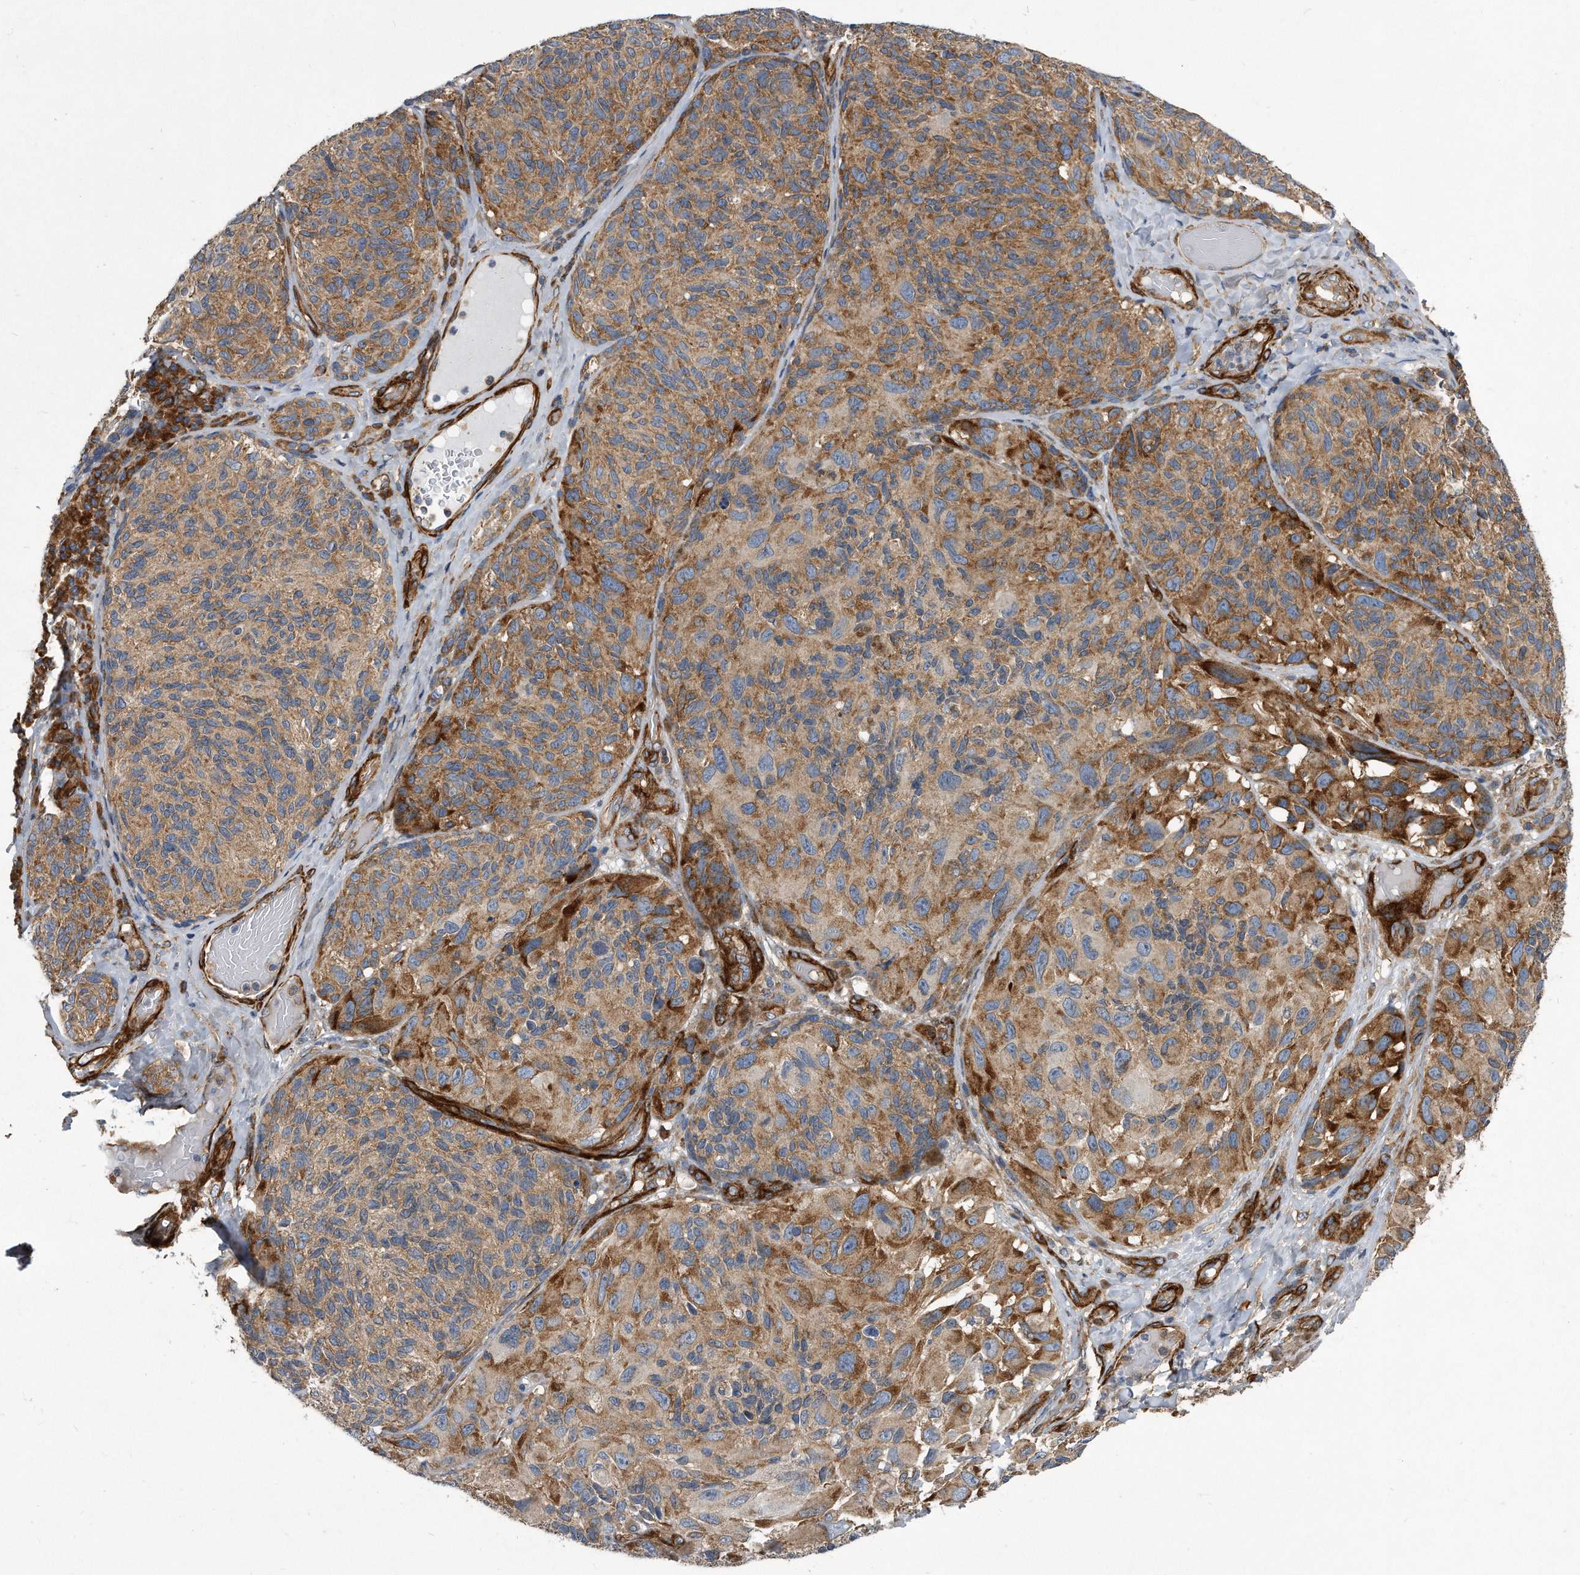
{"staining": {"intensity": "moderate", "quantity": "25%-75%", "location": "cytoplasmic/membranous"}, "tissue": "melanoma", "cell_type": "Tumor cells", "image_type": "cancer", "snomed": [{"axis": "morphology", "description": "Malignant melanoma, NOS"}, {"axis": "topography", "description": "Skin"}], "caption": "Immunohistochemical staining of melanoma displays medium levels of moderate cytoplasmic/membranous positivity in approximately 25%-75% of tumor cells. The staining is performed using DAB (3,3'-diaminobenzidine) brown chromogen to label protein expression. The nuclei are counter-stained blue using hematoxylin.", "gene": "EIF2B4", "patient": {"sex": "female", "age": 73}}